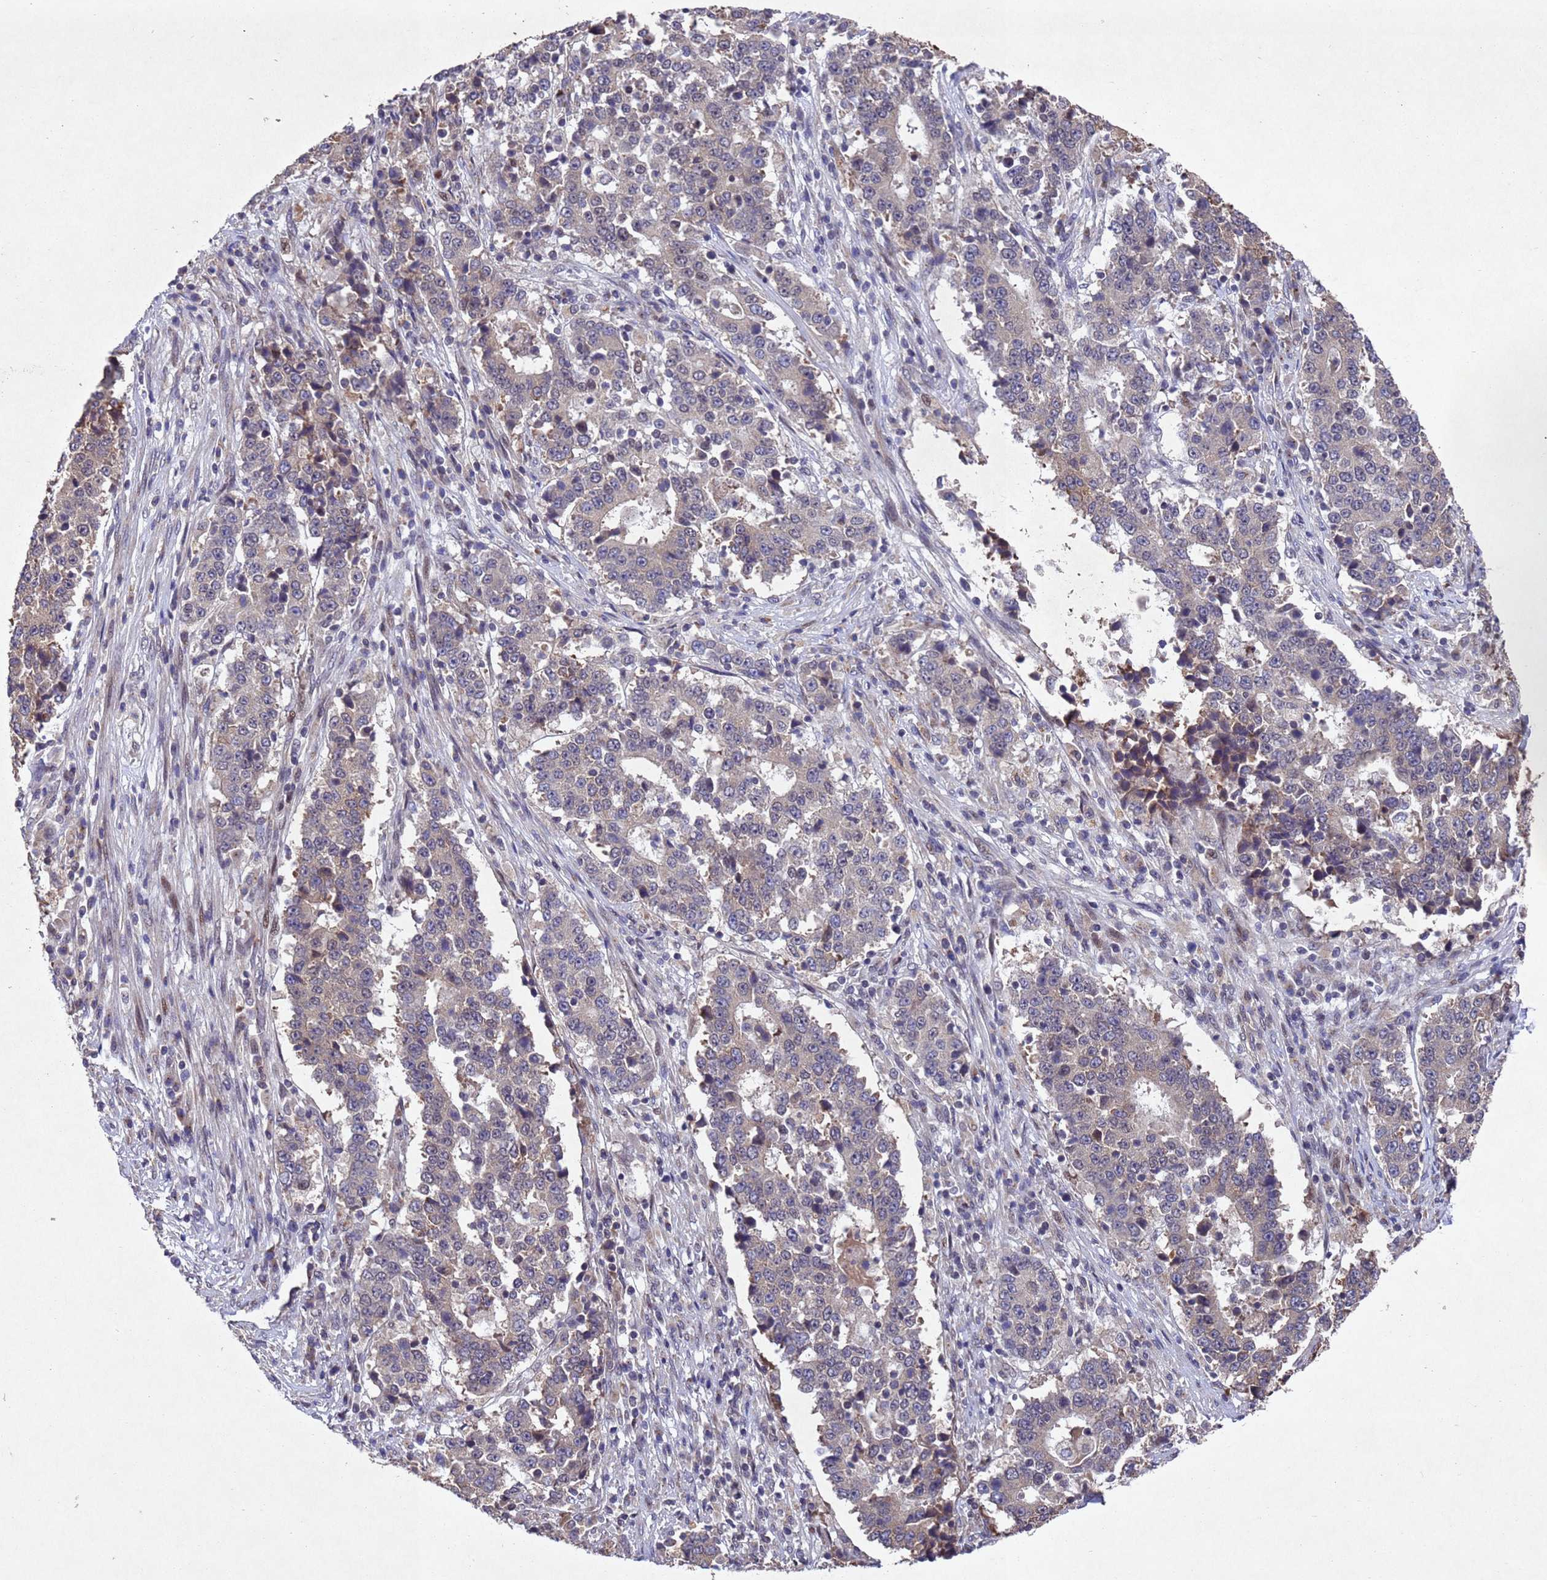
{"staining": {"intensity": "weak", "quantity": "<25%", "location": "cytoplasmic/membranous"}, "tissue": "stomach cancer", "cell_type": "Tumor cells", "image_type": "cancer", "snomed": [{"axis": "morphology", "description": "Adenocarcinoma, NOS"}, {"axis": "topography", "description": "Stomach"}], "caption": "Human stomach cancer stained for a protein using immunohistochemistry (IHC) displays no expression in tumor cells.", "gene": "TBK1", "patient": {"sex": "male", "age": 59}}